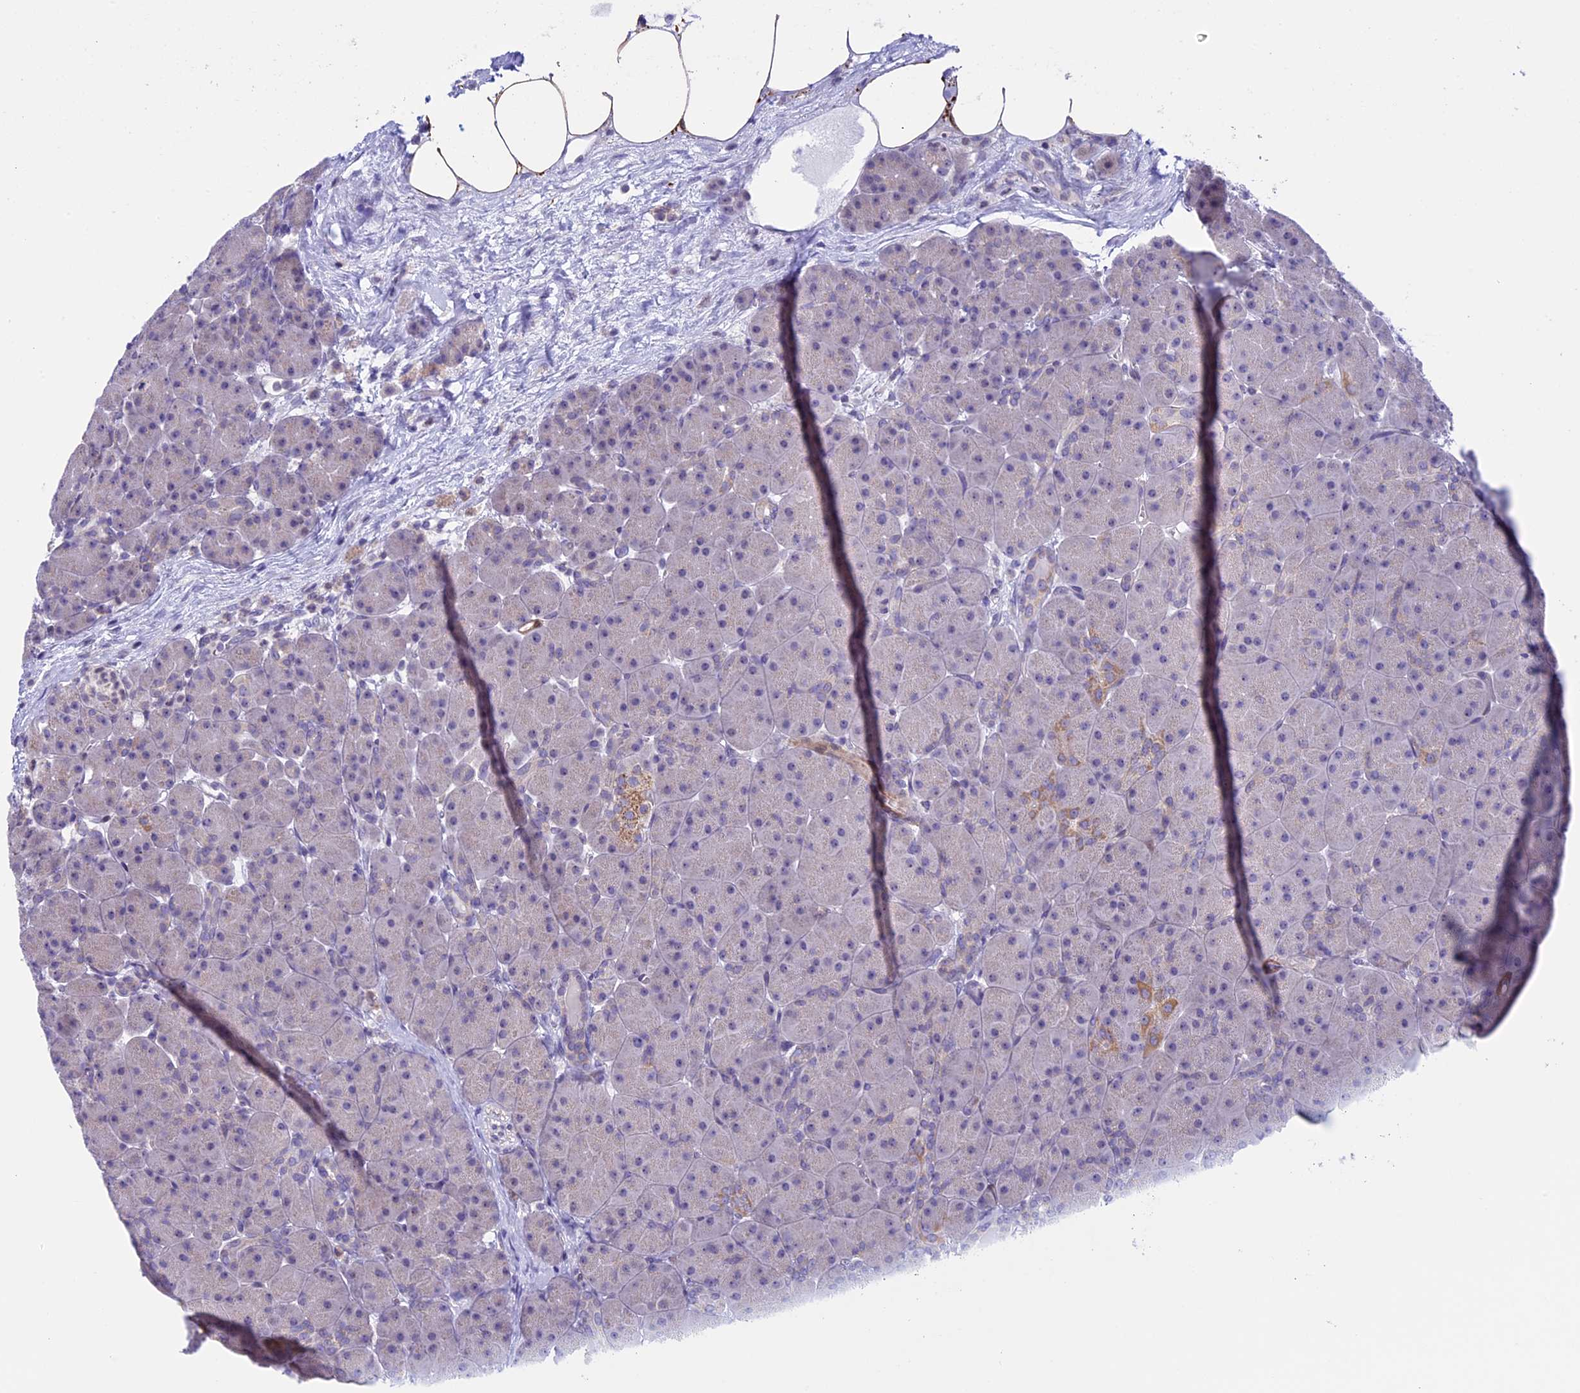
{"staining": {"intensity": "moderate", "quantity": "<25%", "location": "cytoplasmic/membranous"}, "tissue": "pancreas", "cell_type": "Exocrine glandular cells", "image_type": "normal", "snomed": [{"axis": "morphology", "description": "Normal tissue, NOS"}, {"axis": "topography", "description": "Pancreas"}], "caption": "Immunohistochemistry (IHC) staining of normal pancreas, which reveals low levels of moderate cytoplasmic/membranous staining in about <25% of exocrine glandular cells indicating moderate cytoplasmic/membranous protein expression. The staining was performed using DAB (3,3'-diaminobenzidine) (brown) for protein detection and nuclei were counterstained in hematoxylin (blue).", "gene": "IGSF6", "patient": {"sex": "male", "age": 66}}